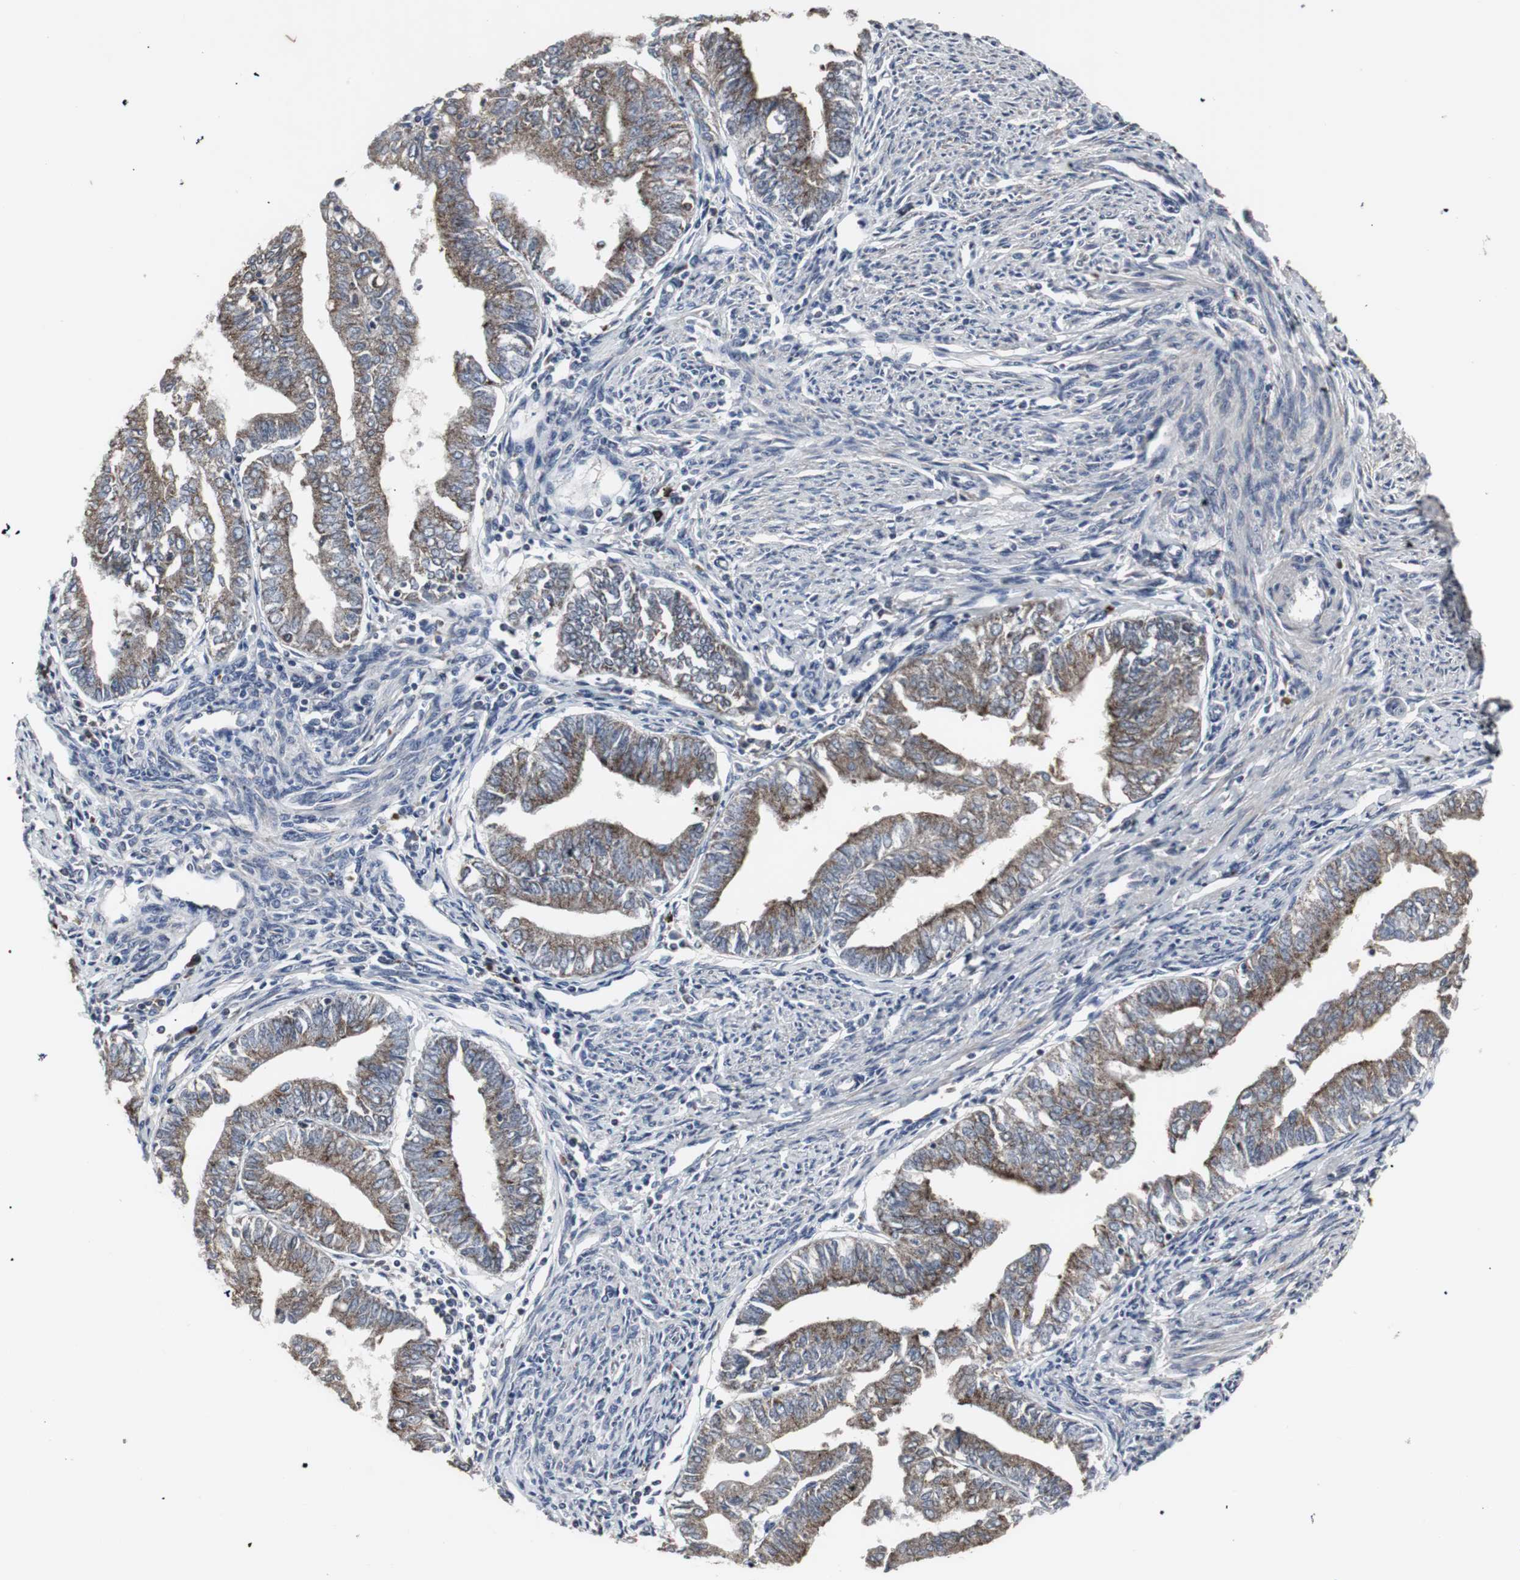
{"staining": {"intensity": "moderate", "quantity": ">75%", "location": "cytoplasmic/membranous"}, "tissue": "endometrial cancer", "cell_type": "Tumor cells", "image_type": "cancer", "snomed": [{"axis": "morphology", "description": "Adenocarcinoma, NOS"}, {"axis": "topography", "description": "Endometrium"}], "caption": "Endometrial cancer tissue shows moderate cytoplasmic/membranous positivity in about >75% of tumor cells, visualized by immunohistochemistry.", "gene": "ACAA1", "patient": {"sex": "female", "age": 66}}